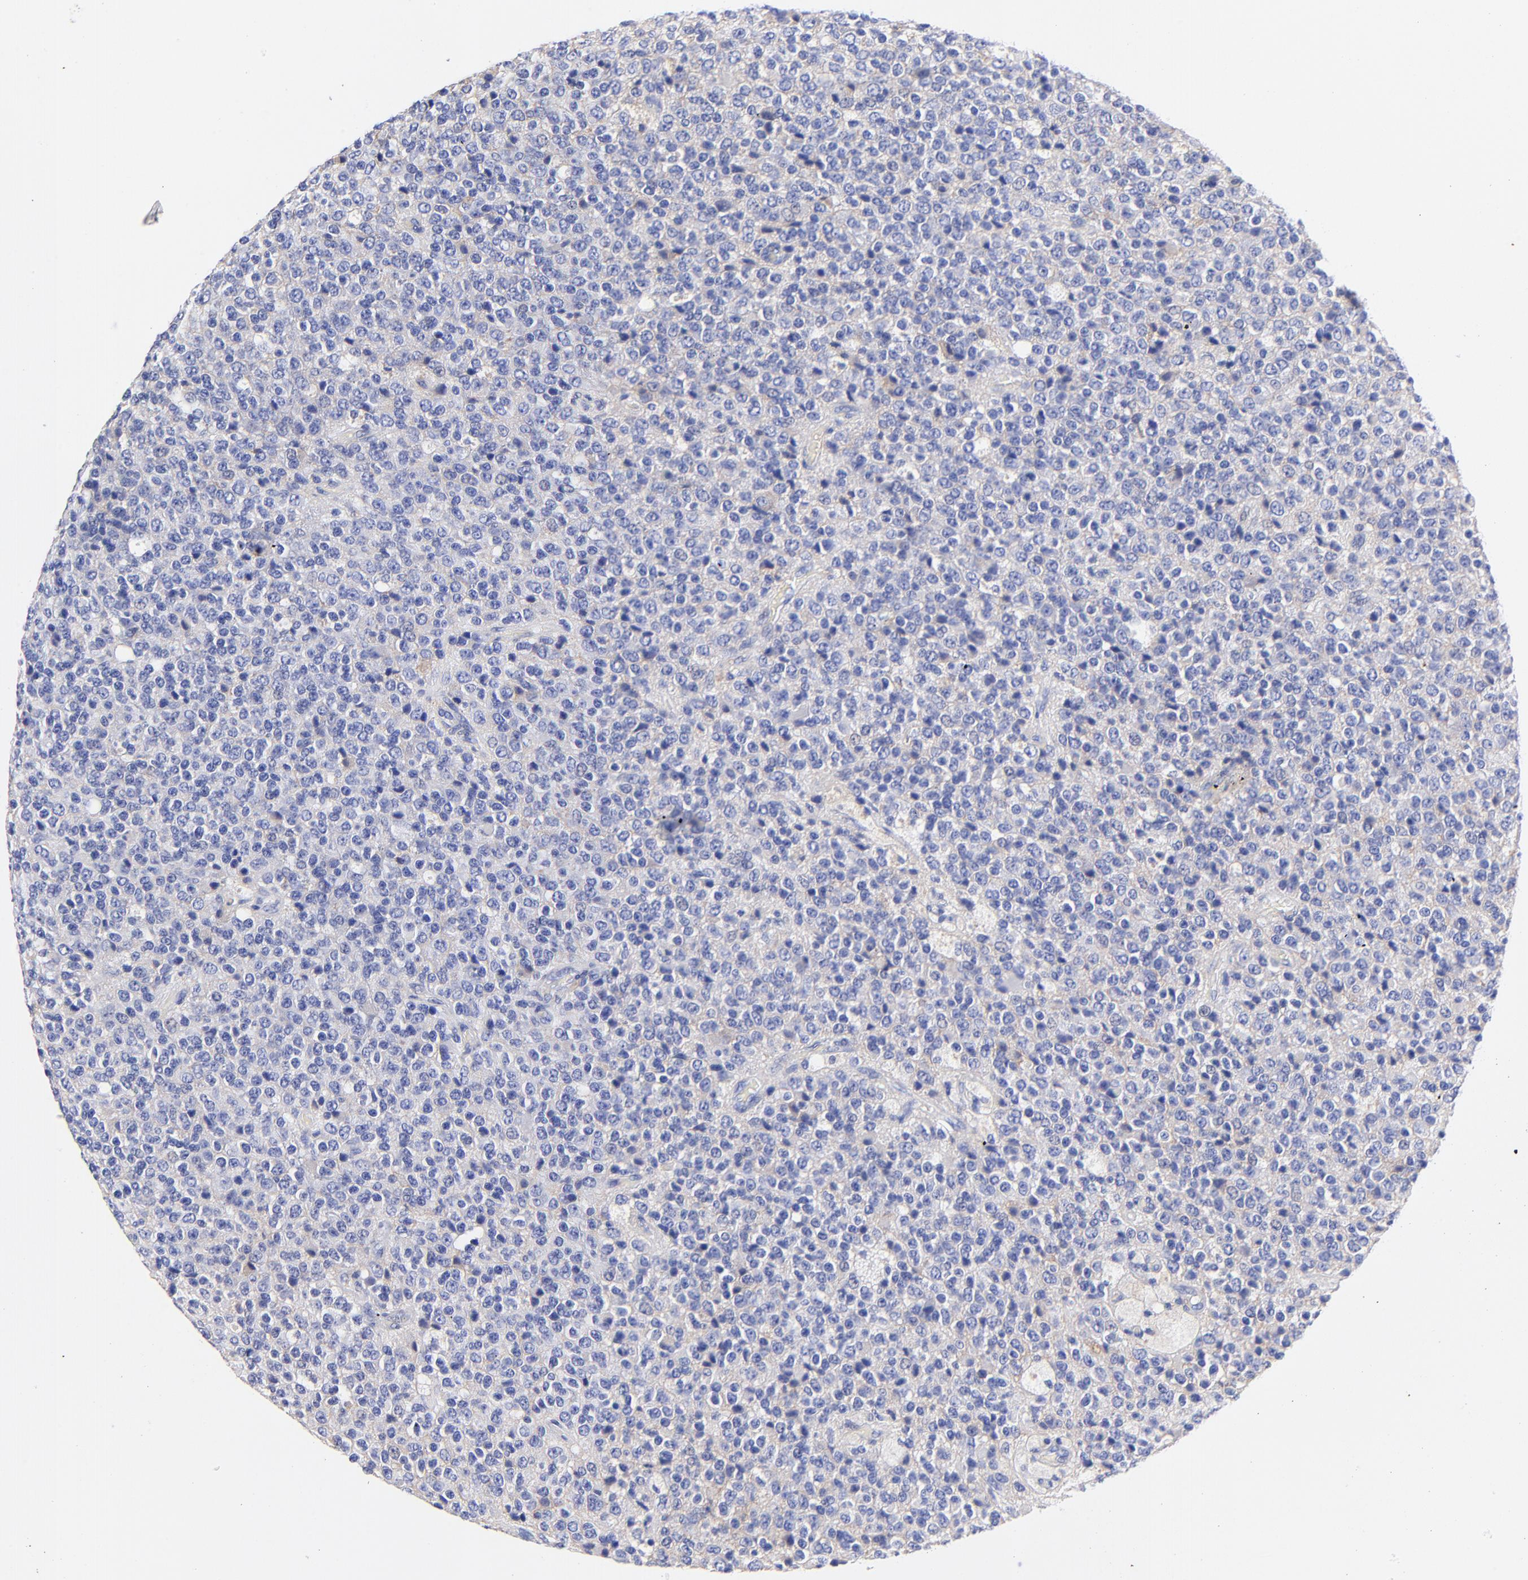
{"staining": {"intensity": "negative", "quantity": "none", "location": "none"}, "tissue": "glioma", "cell_type": "Tumor cells", "image_type": "cancer", "snomed": [{"axis": "morphology", "description": "Glioma, malignant, High grade"}, {"axis": "topography", "description": "pancreas cauda"}], "caption": "An immunohistochemistry (IHC) image of glioma is shown. There is no staining in tumor cells of glioma.", "gene": "HORMAD2", "patient": {"sex": "male", "age": 60}}